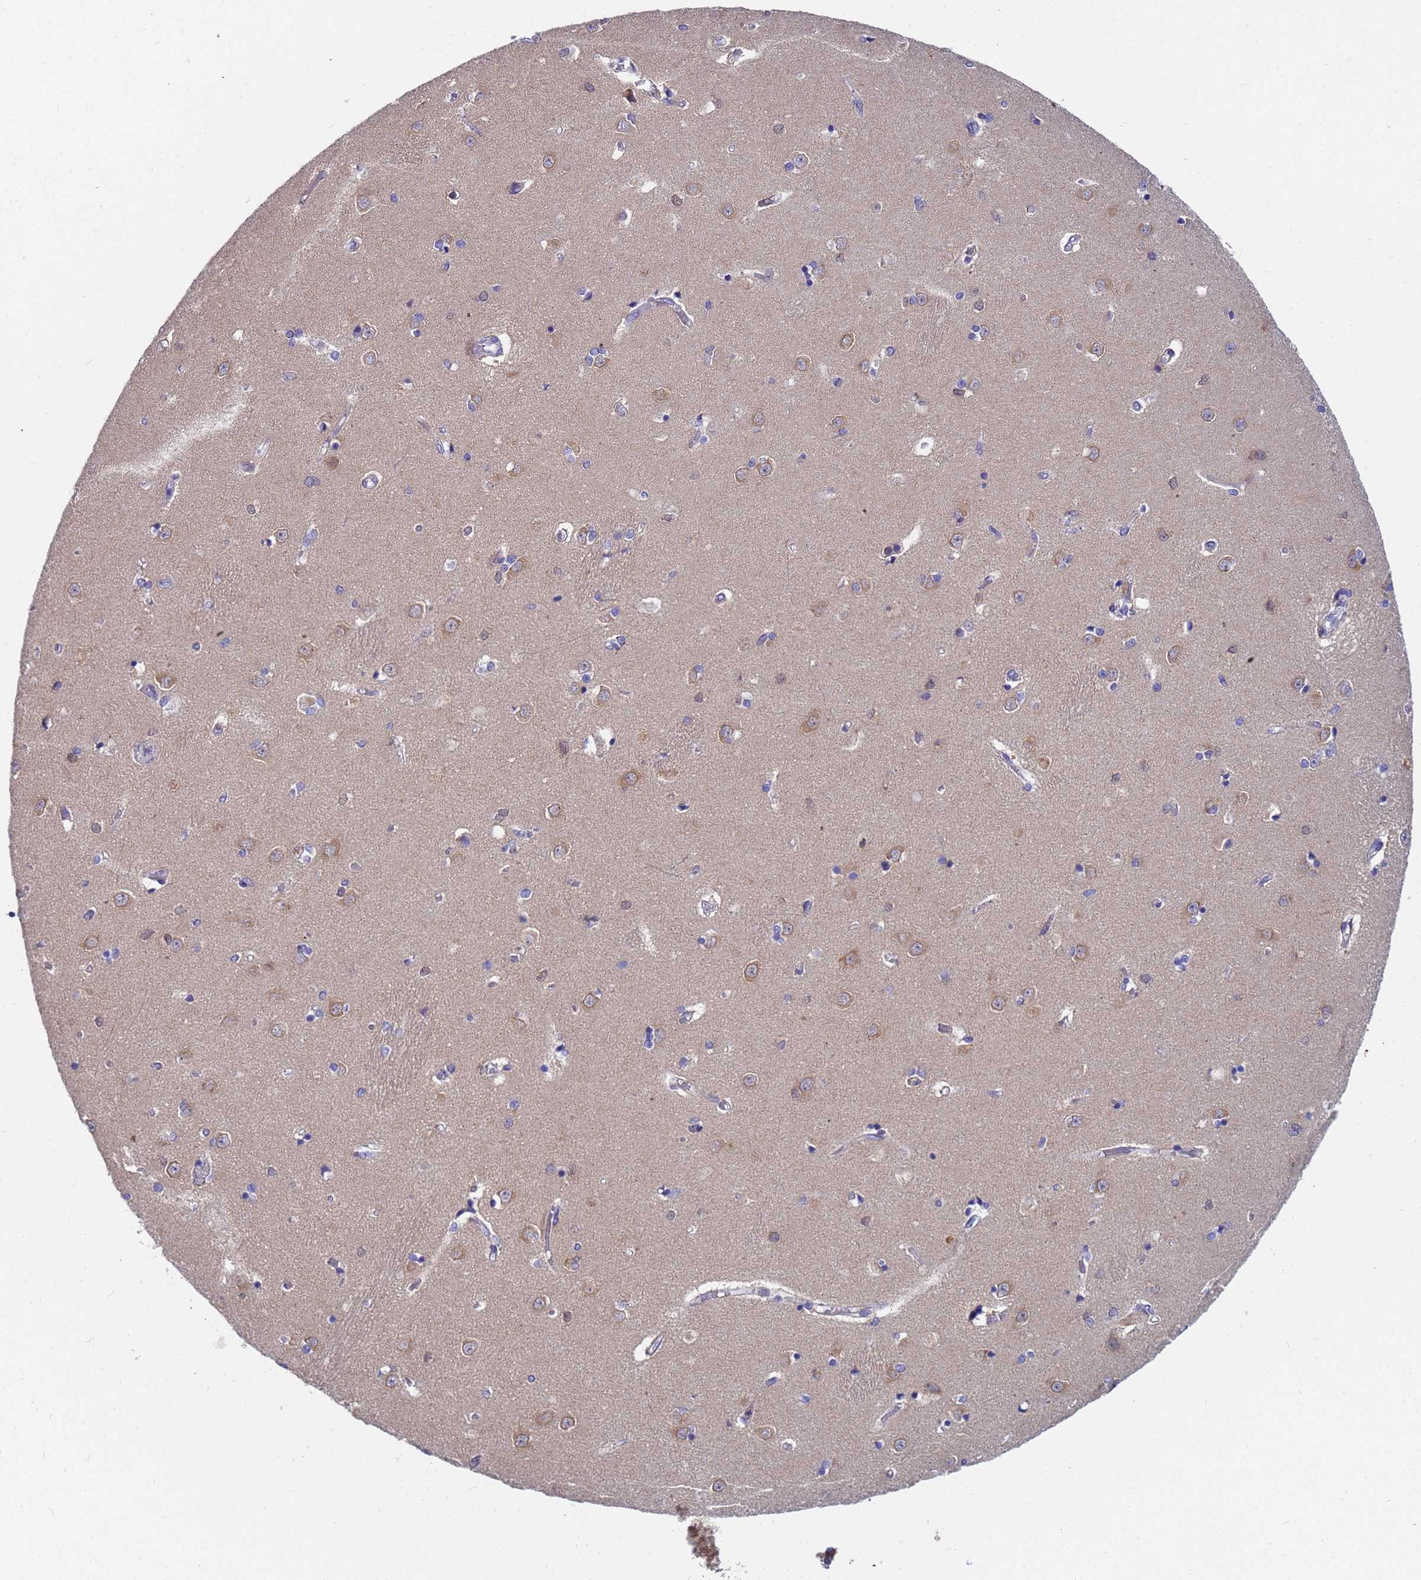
{"staining": {"intensity": "weak", "quantity": "<25%", "location": "cytoplasmic/membranous"}, "tissue": "caudate", "cell_type": "Glial cells", "image_type": "normal", "snomed": [{"axis": "morphology", "description": "Normal tissue, NOS"}, {"axis": "topography", "description": "Lateral ventricle wall"}], "caption": "Immunohistochemistry photomicrograph of normal caudate stained for a protein (brown), which displays no positivity in glial cells. (Stains: DAB IHC with hematoxylin counter stain, Microscopy: brightfield microscopy at high magnification).", "gene": "TTLL11", "patient": {"sex": "male", "age": 37}}